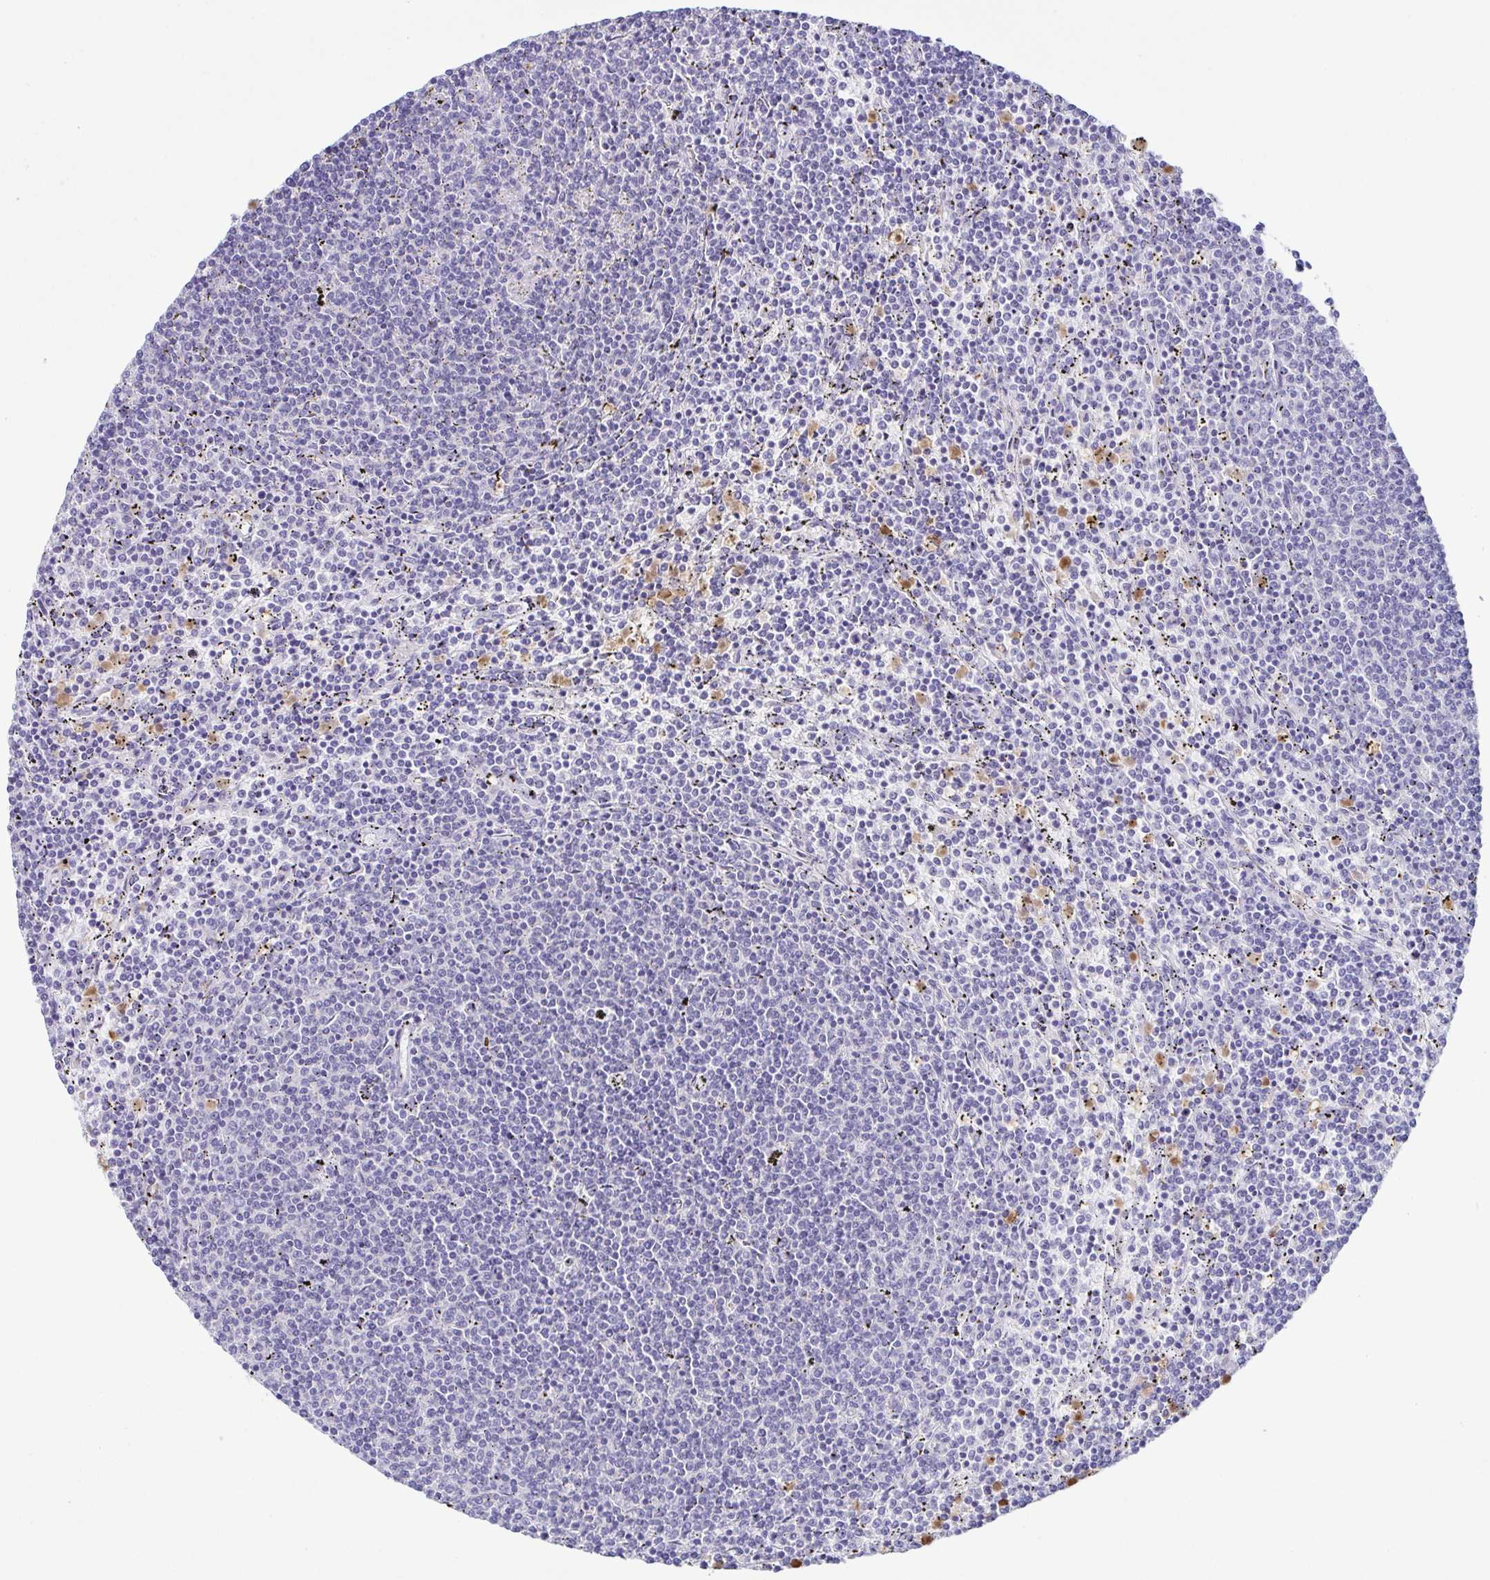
{"staining": {"intensity": "negative", "quantity": "none", "location": "none"}, "tissue": "lymphoma", "cell_type": "Tumor cells", "image_type": "cancer", "snomed": [{"axis": "morphology", "description": "Malignant lymphoma, non-Hodgkin's type, Low grade"}, {"axis": "topography", "description": "Spleen"}], "caption": "Tumor cells show no significant protein staining in lymphoma.", "gene": "AZU1", "patient": {"sex": "female", "age": 50}}